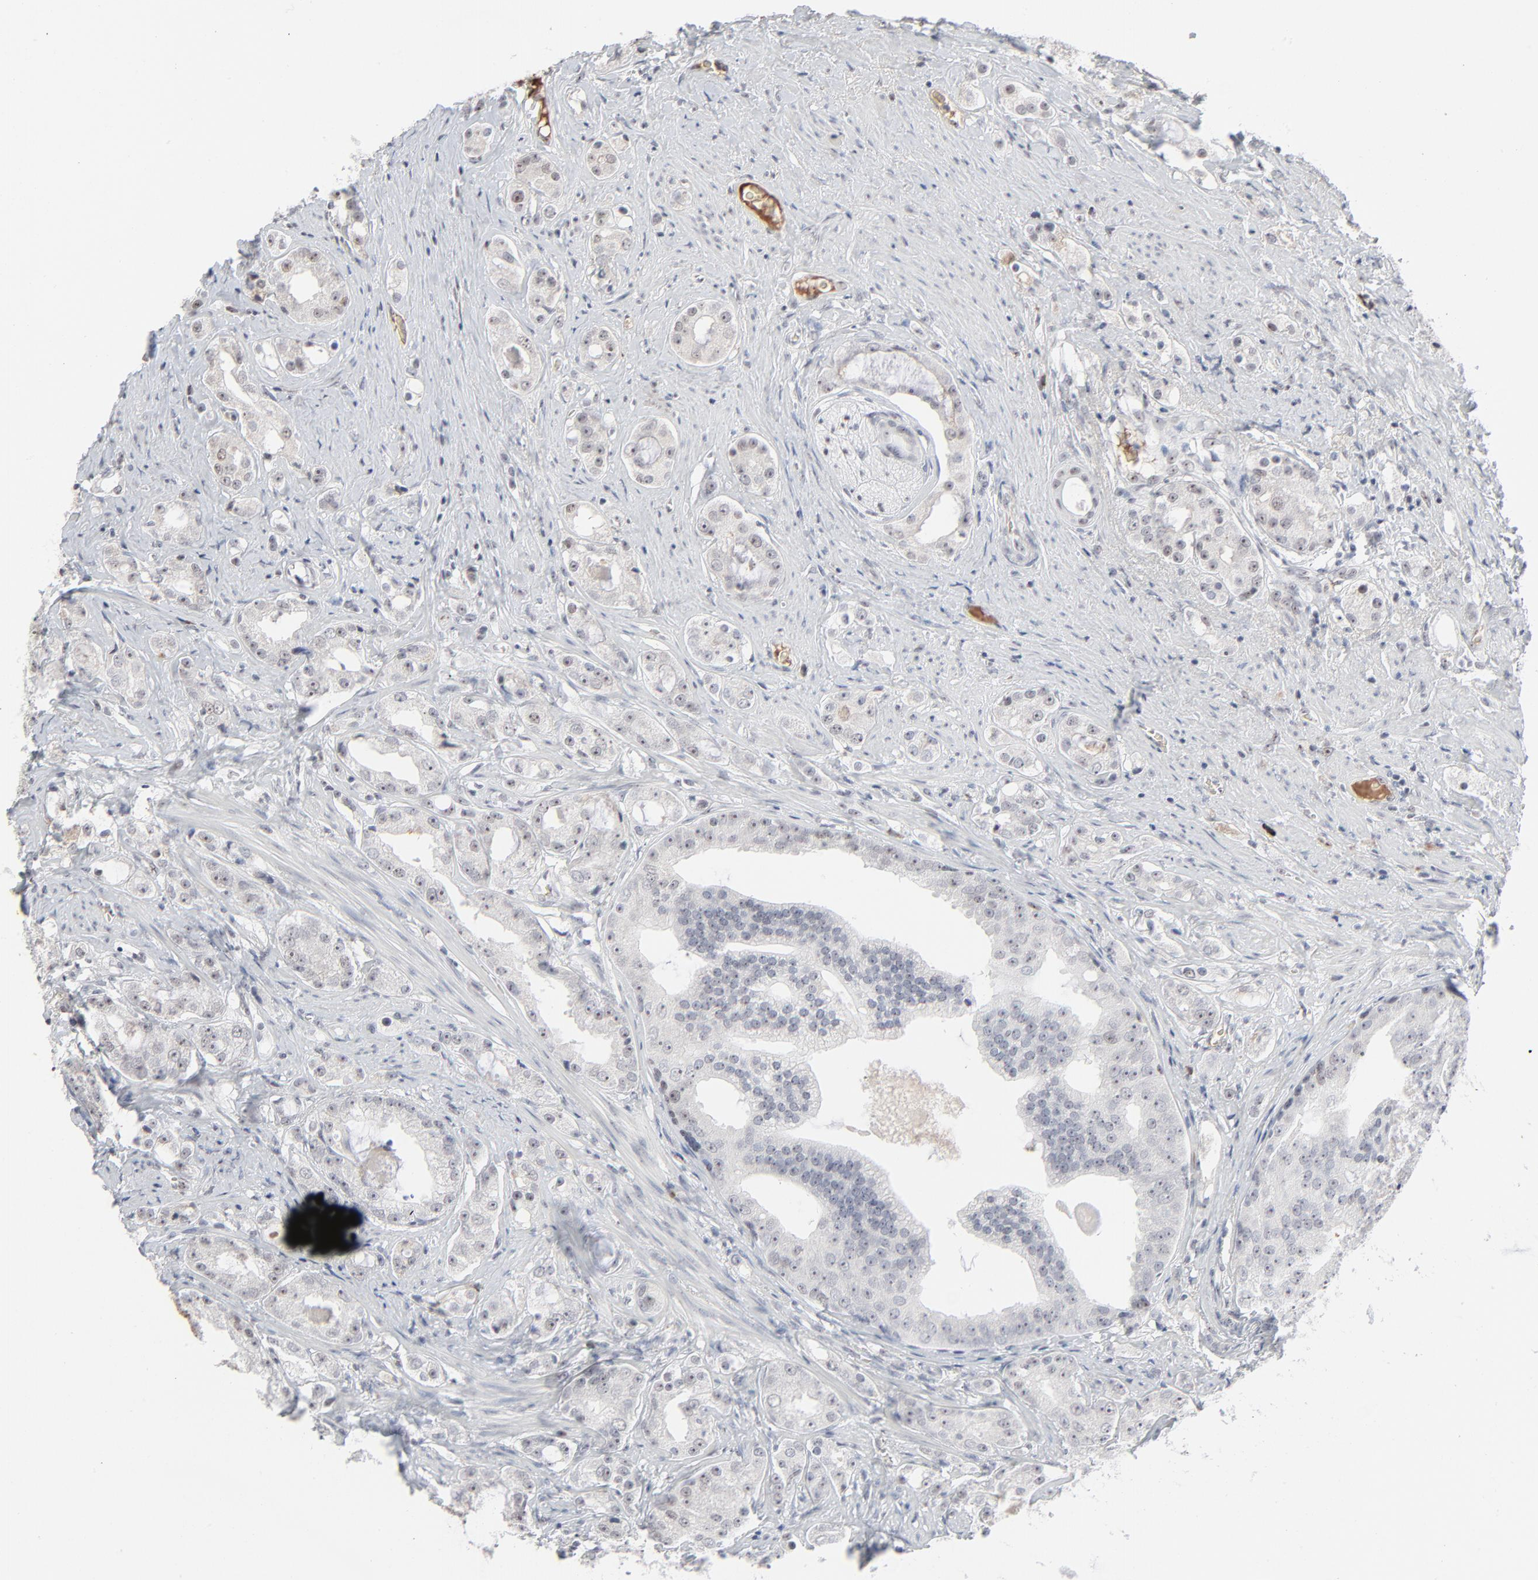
{"staining": {"intensity": "negative", "quantity": "none", "location": "none"}, "tissue": "prostate cancer", "cell_type": "Tumor cells", "image_type": "cancer", "snomed": [{"axis": "morphology", "description": "Adenocarcinoma, High grade"}, {"axis": "topography", "description": "Prostate"}], "caption": "The IHC micrograph has no significant expression in tumor cells of prostate cancer (adenocarcinoma (high-grade)) tissue.", "gene": "MPHOSPH6", "patient": {"sex": "male", "age": 68}}